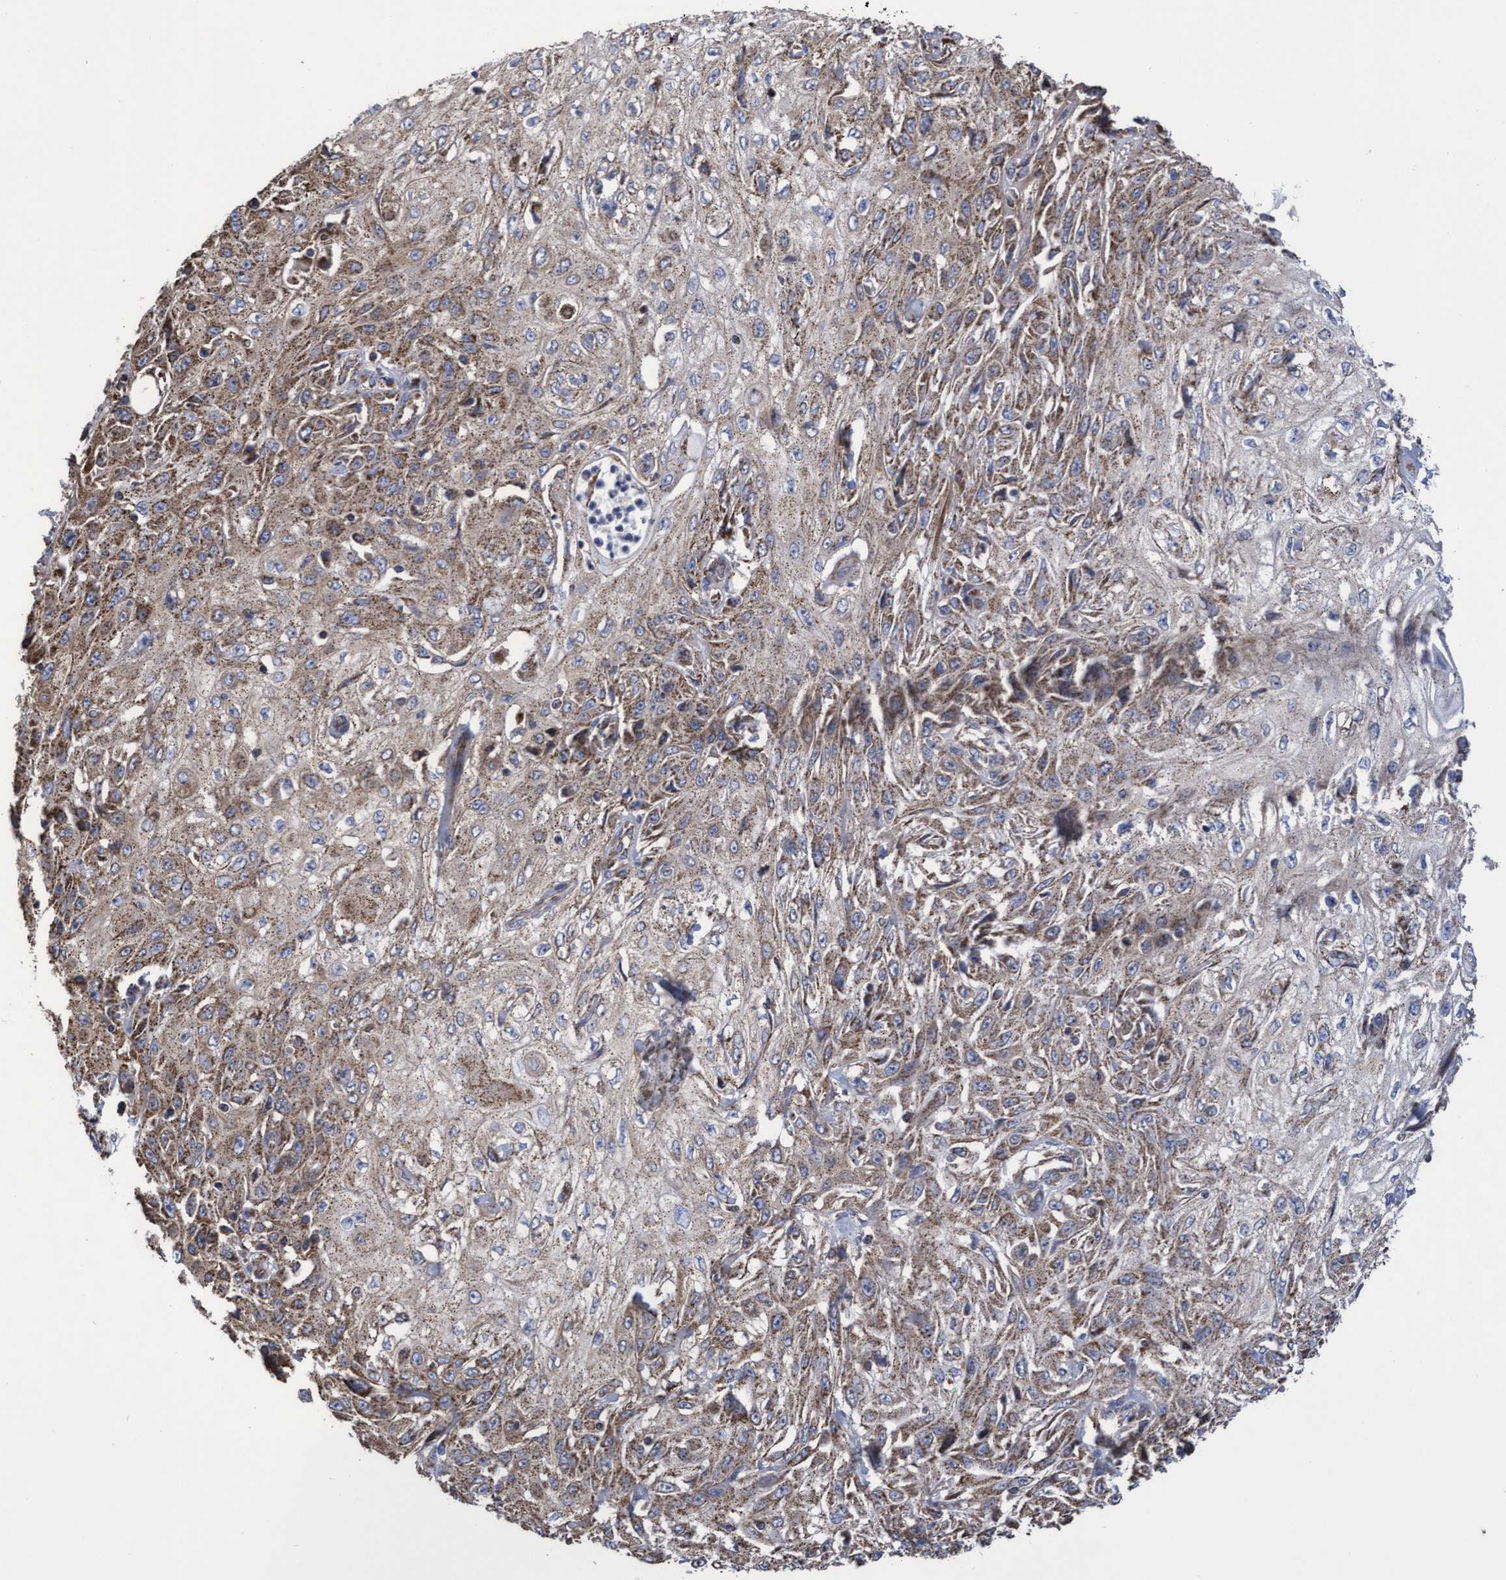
{"staining": {"intensity": "moderate", "quantity": ">75%", "location": "cytoplasmic/membranous"}, "tissue": "skin cancer", "cell_type": "Tumor cells", "image_type": "cancer", "snomed": [{"axis": "morphology", "description": "Squamous cell carcinoma, NOS"}, {"axis": "morphology", "description": "Squamous cell carcinoma, metastatic, NOS"}, {"axis": "topography", "description": "Skin"}, {"axis": "topography", "description": "Lymph node"}], "caption": "Immunohistochemistry (IHC) (DAB) staining of skin cancer (metastatic squamous cell carcinoma) shows moderate cytoplasmic/membranous protein expression in about >75% of tumor cells.", "gene": "COBL", "patient": {"sex": "male", "age": 75}}